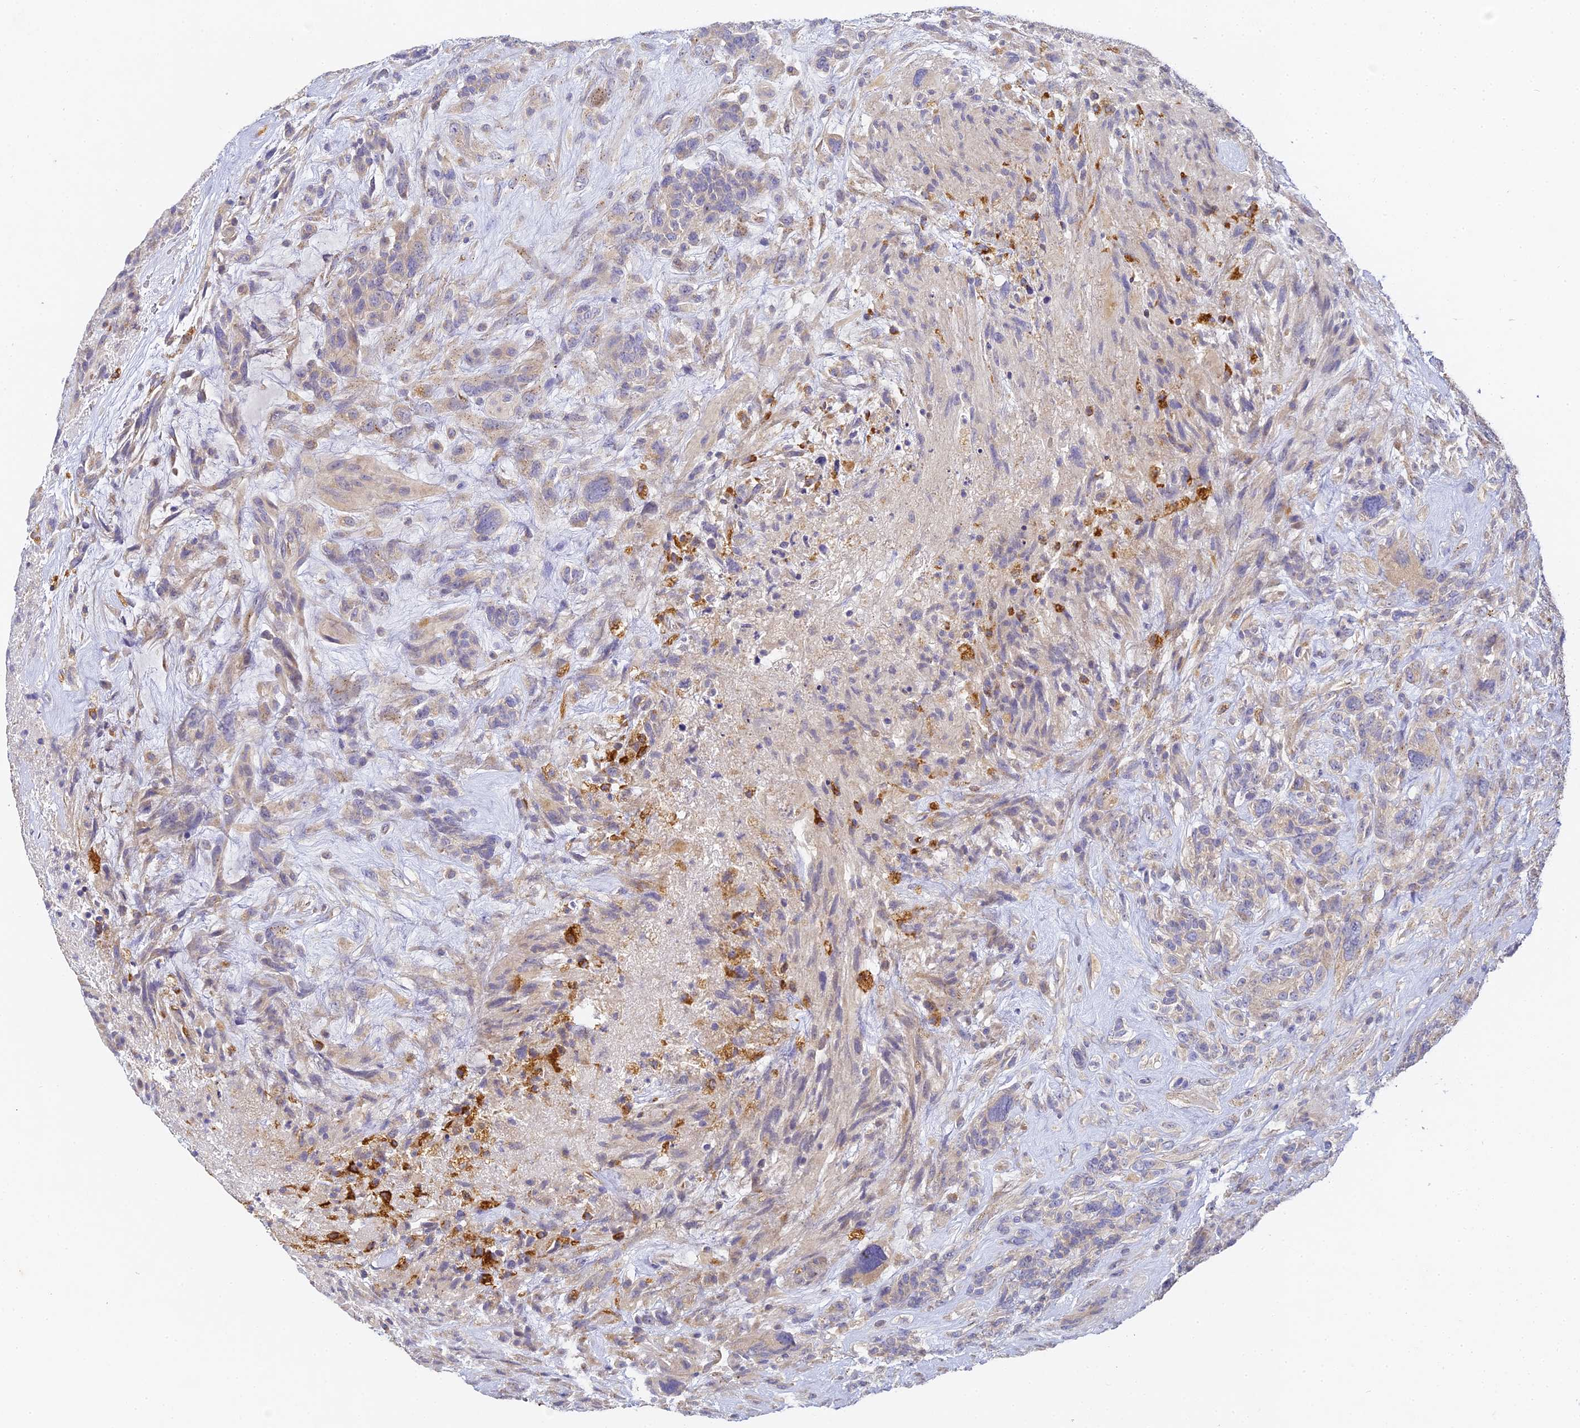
{"staining": {"intensity": "negative", "quantity": "none", "location": "none"}, "tissue": "glioma", "cell_type": "Tumor cells", "image_type": "cancer", "snomed": [{"axis": "morphology", "description": "Glioma, malignant, High grade"}, {"axis": "topography", "description": "Brain"}], "caption": "Image shows no protein expression in tumor cells of malignant high-grade glioma tissue.", "gene": "DONSON", "patient": {"sex": "male", "age": 61}}